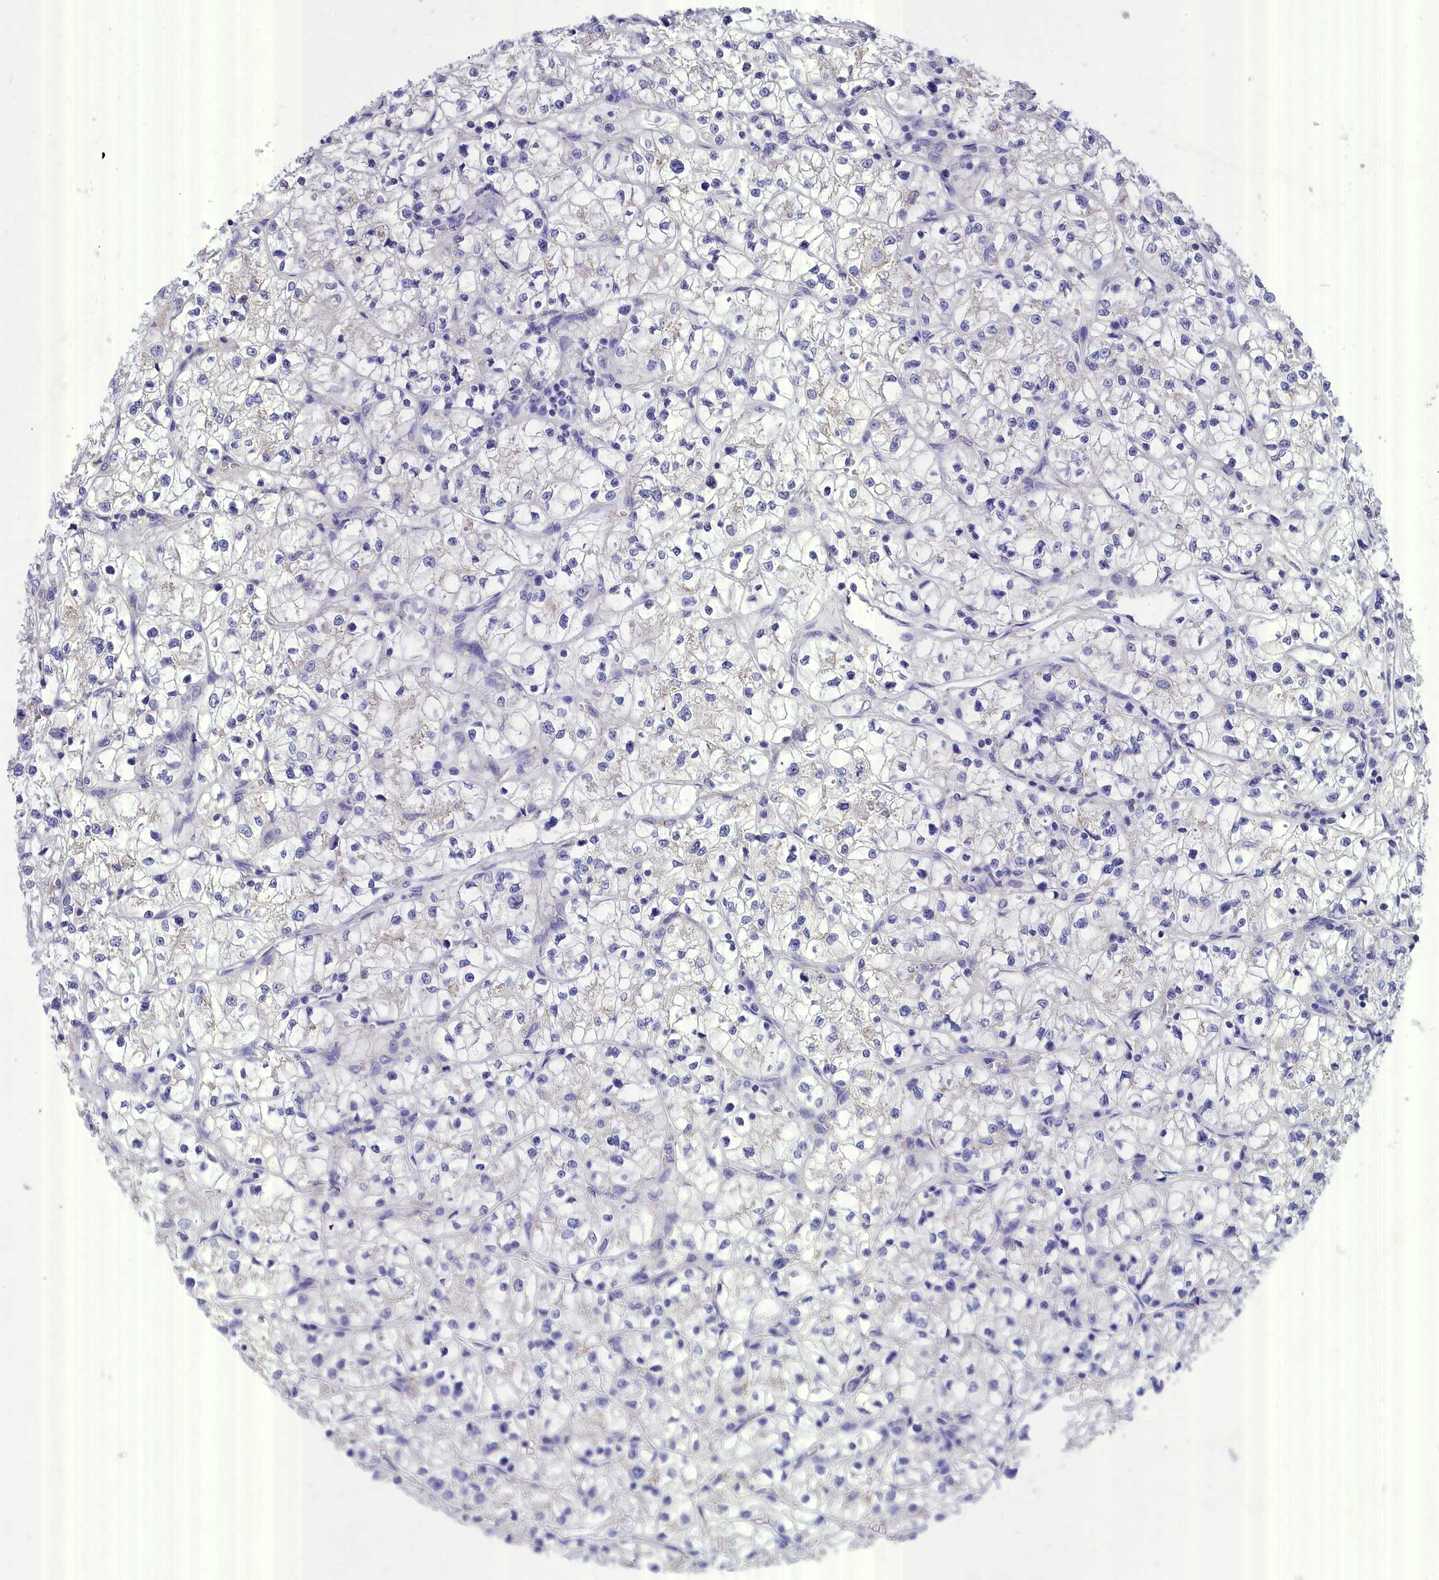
{"staining": {"intensity": "negative", "quantity": "none", "location": "none"}, "tissue": "renal cancer", "cell_type": "Tumor cells", "image_type": "cancer", "snomed": [{"axis": "morphology", "description": "Adenocarcinoma, NOS"}, {"axis": "topography", "description": "Kidney"}], "caption": "Human renal cancer (adenocarcinoma) stained for a protein using immunohistochemistry shows no positivity in tumor cells.", "gene": "DEFB119", "patient": {"sex": "female", "age": 64}}